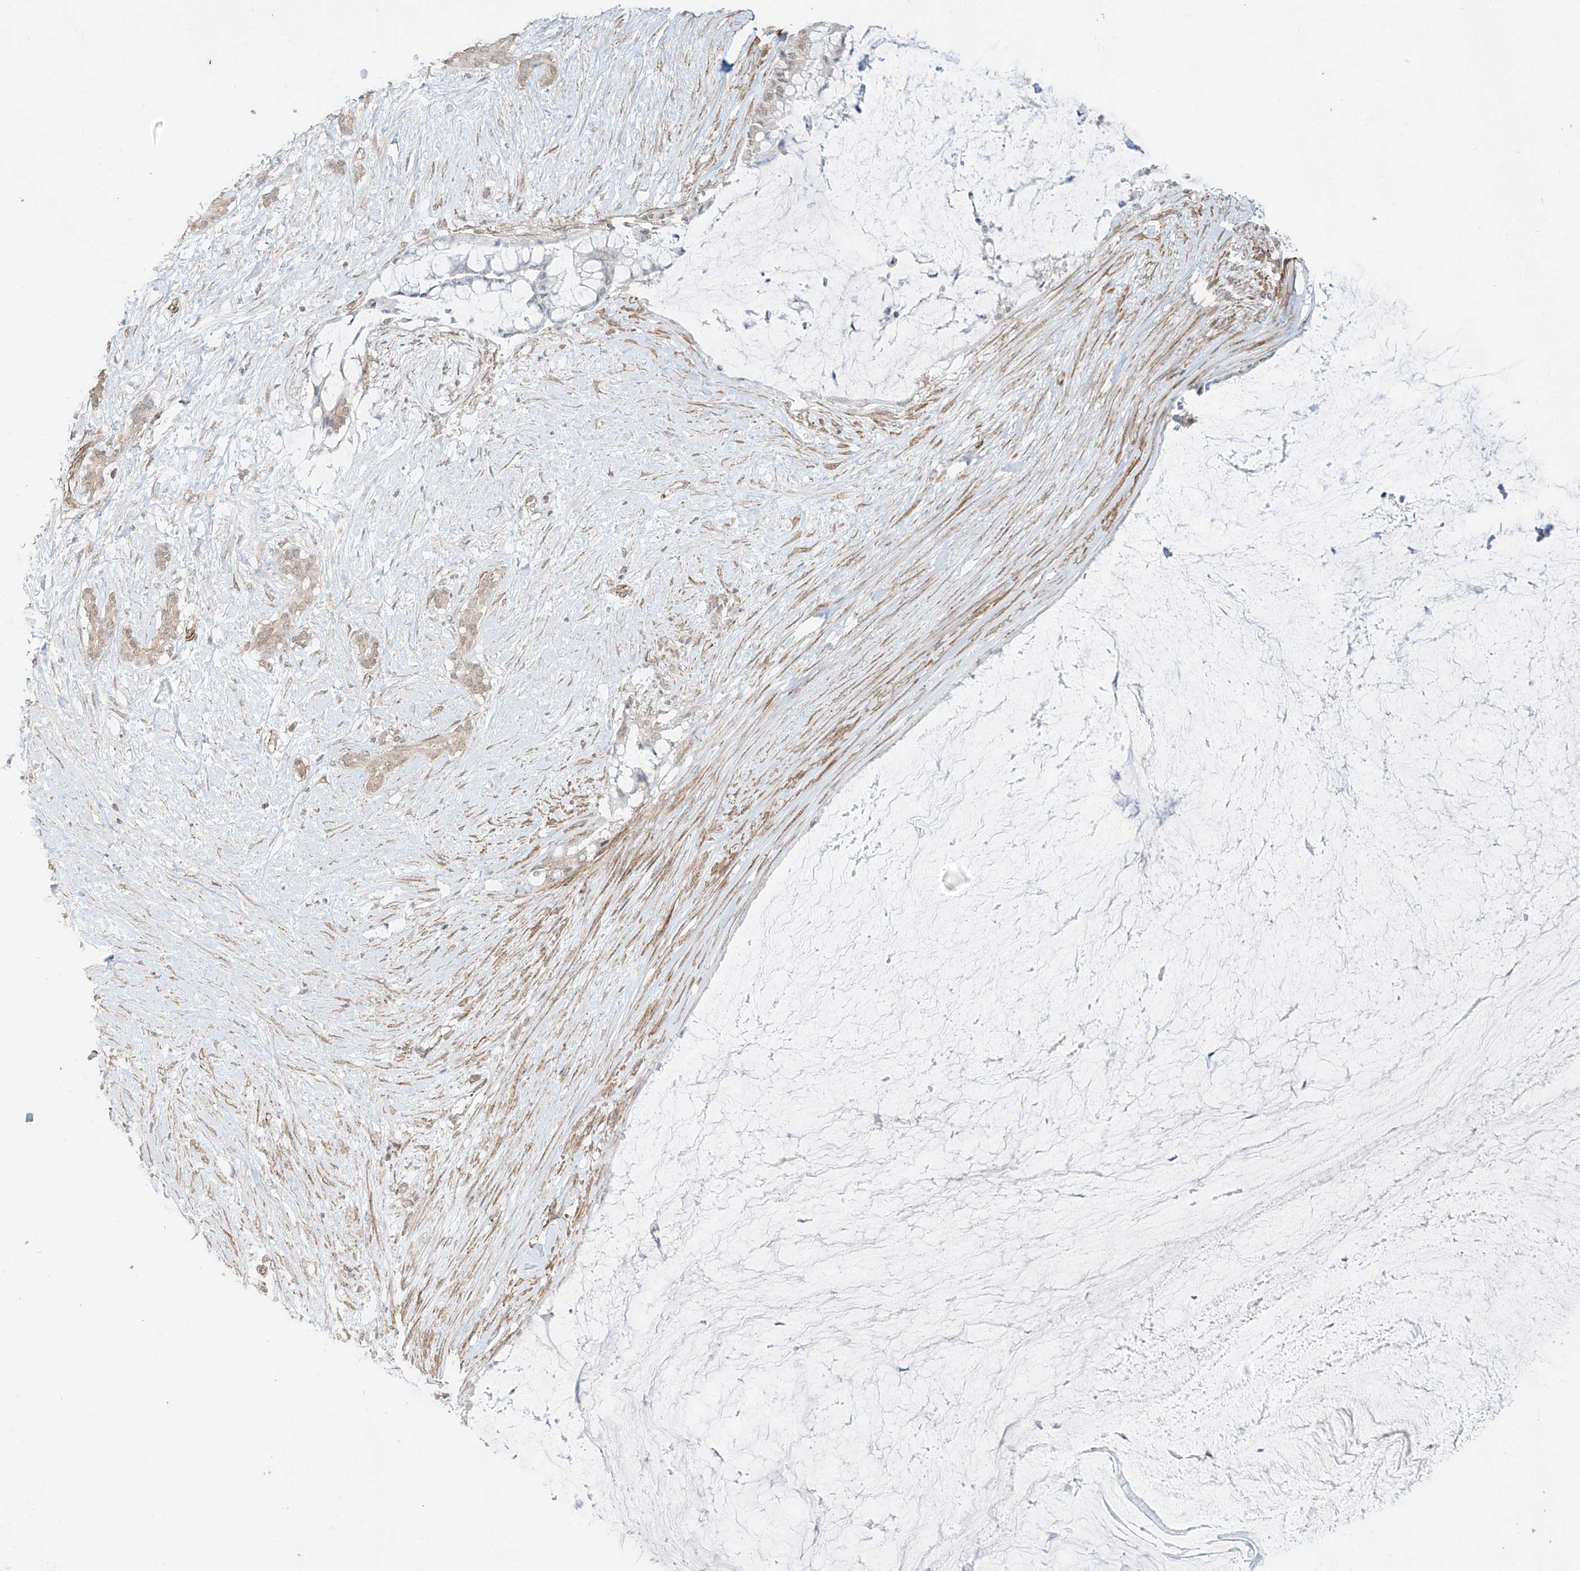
{"staining": {"intensity": "weak", "quantity": ">75%", "location": "cytoplasmic/membranous,nuclear"}, "tissue": "pancreatic cancer", "cell_type": "Tumor cells", "image_type": "cancer", "snomed": [{"axis": "morphology", "description": "Adenocarcinoma, NOS"}, {"axis": "topography", "description": "Pancreas"}], "caption": "Immunohistochemistry micrograph of neoplastic tissue: human pancreatic cancer stained using IHC exhibits low levels of weak protein expression localized specifically in the cytoplasmic/membranous and nuclear of tumor cells, appearing as a cytoplasmic/membranous and nuclear brown color.", "gene": "TTLL5", "patient": {"sex": "male", "age": 41}}